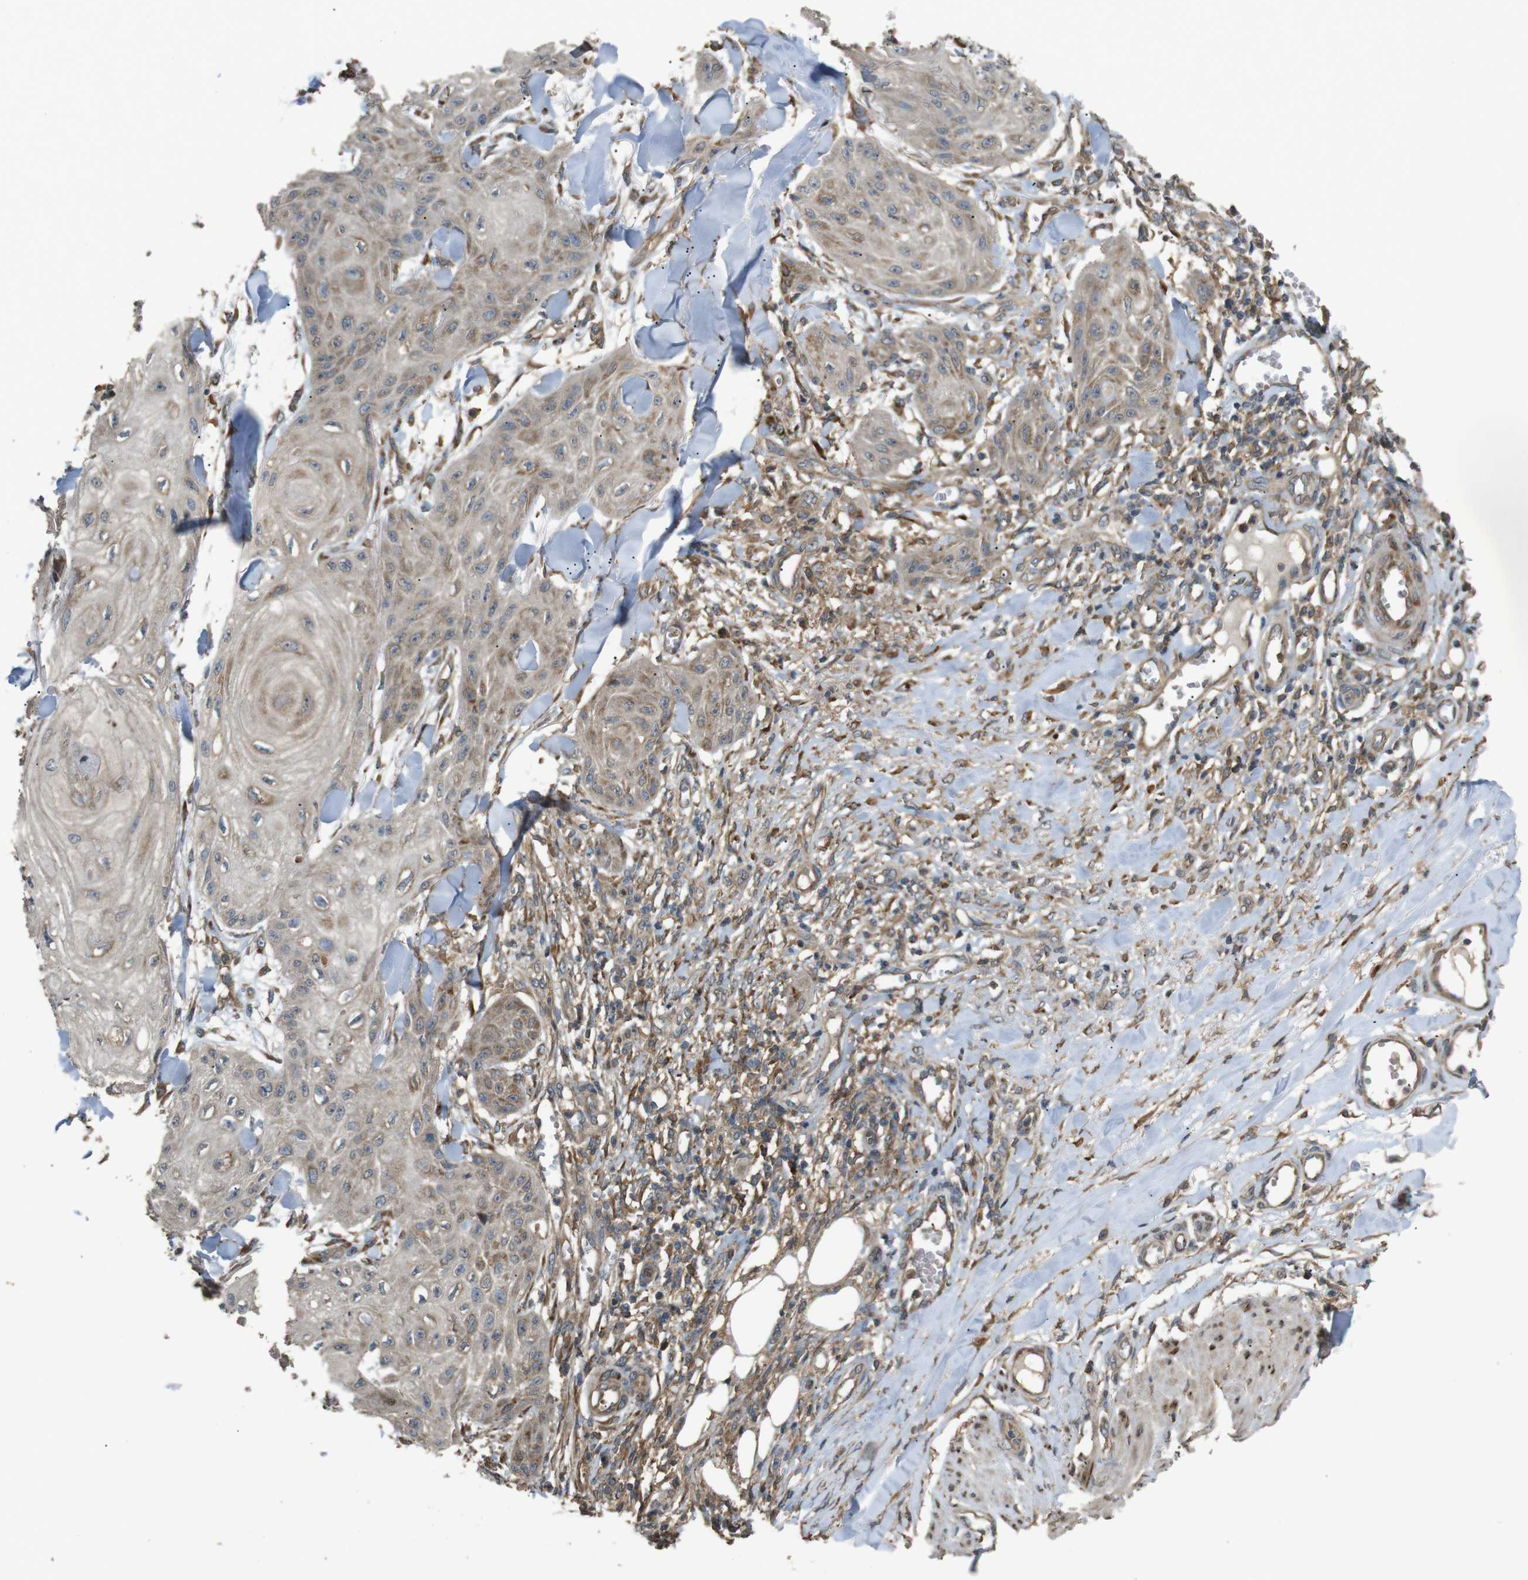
{"staining": {"intensity": "moderate", "quantity": ">75%", "location": "cytoplasmic/membranous"}, "tissue": "skin cancer", "cell_type": "Tumor cells", "image_type": "cancer", "snomed": [{"axis": "morphology", "description": "Squamous cell carcinoma, NOS"}, {"axis": "topography", "description": "Skin"}], "caption": "Tumor cells demonstrate medium levels of moderate cytoplasmic/membranous positivity in approximately >75% of cells in human skin squamous cell carcinoma.", "gene": "ARHGAP24", "patient": {"sex": "male", "age": 74}}